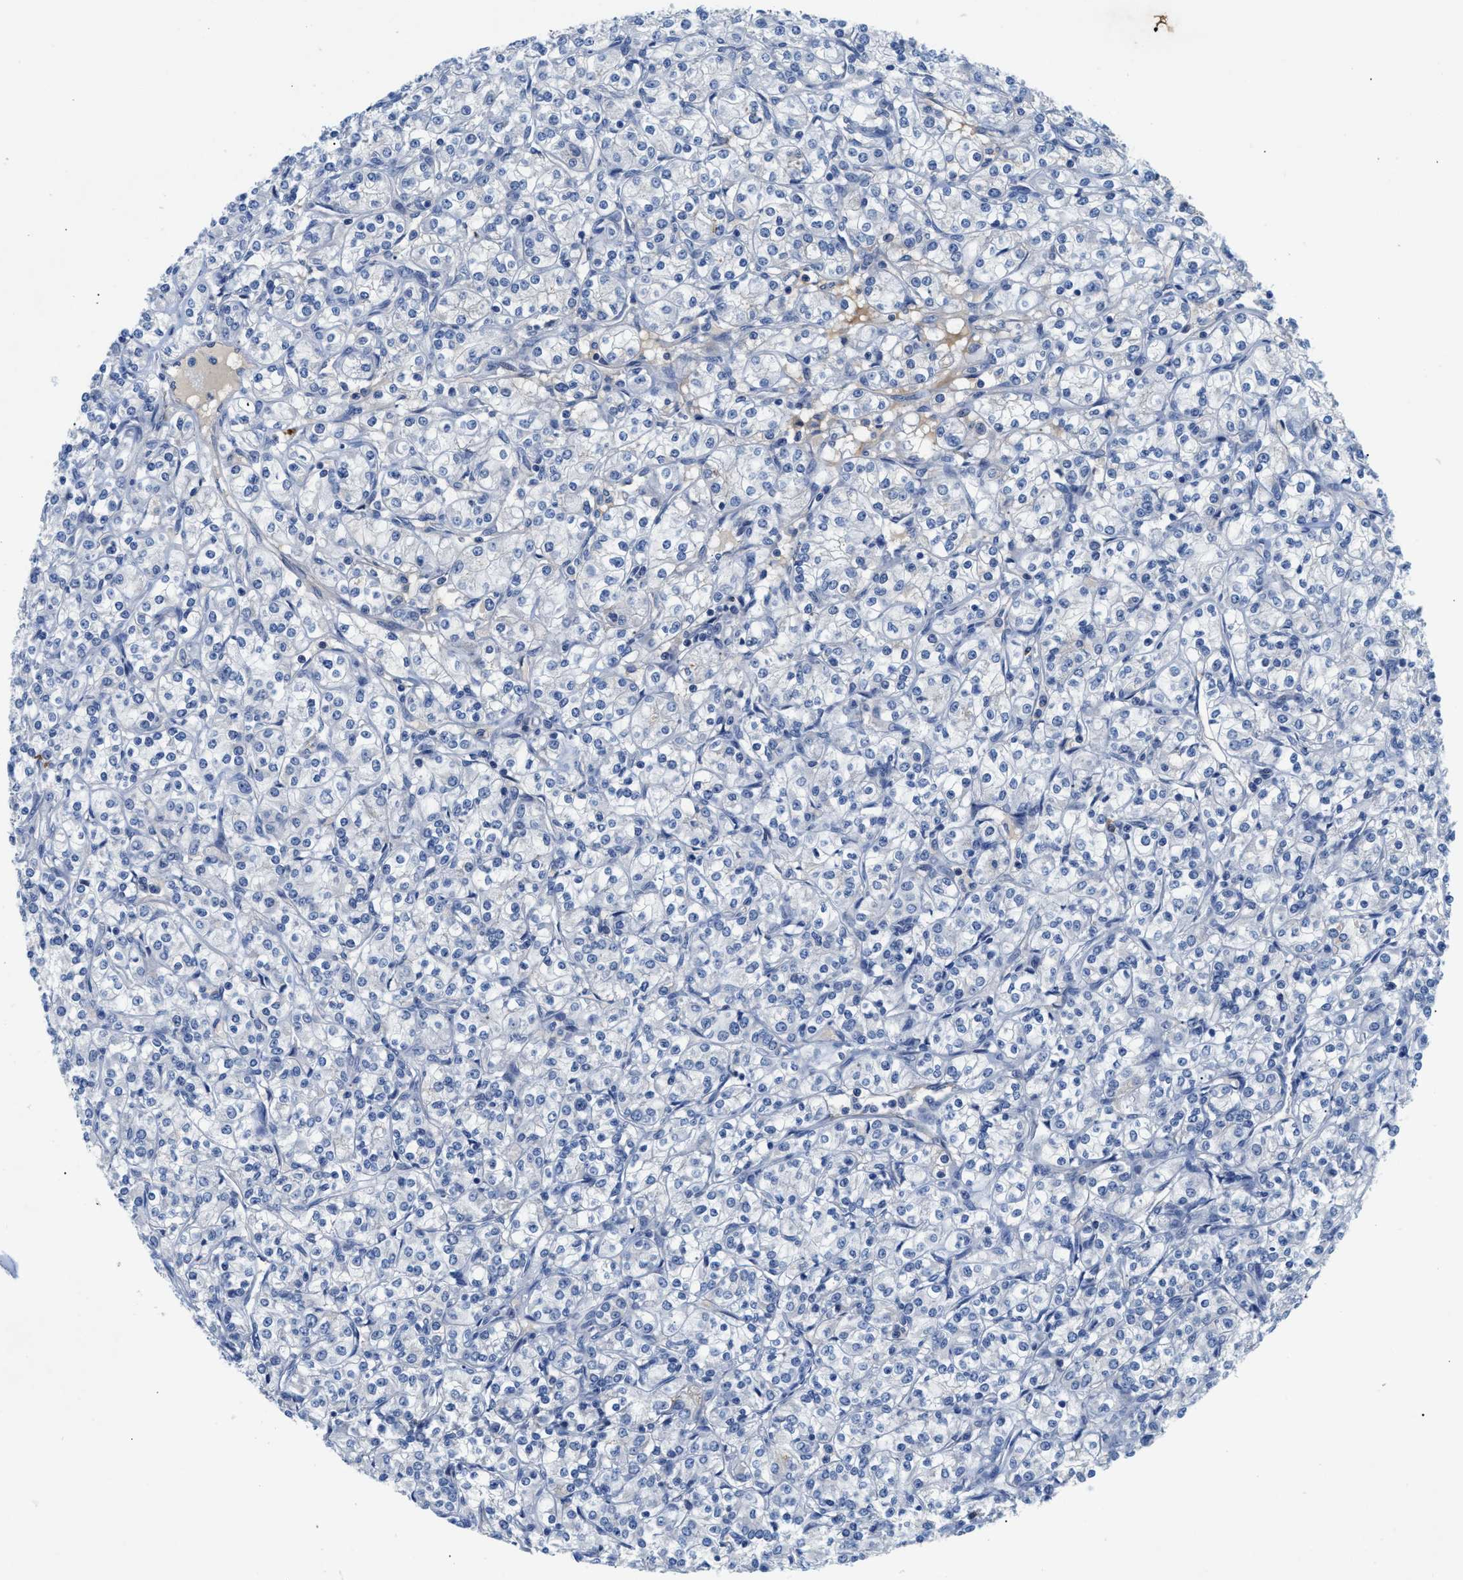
{"staining": {"intensity": "negative", "quantity": "none", "location": "none"}, "tissue": "renal cancer", "cell_type": "Tumor cells", "image_type": "cancer", "snomed": [{"axis": "morphology", "description": "Adenocarcinoma, NOS"}, {"axis": "topography", "description": "Kidney"}], "caption": "Immunohistochemistry of human renal cancer reveals no expression in tumor cells.", "gene": "OR9K2", "patient": {"sex": "male", "age": 77}}